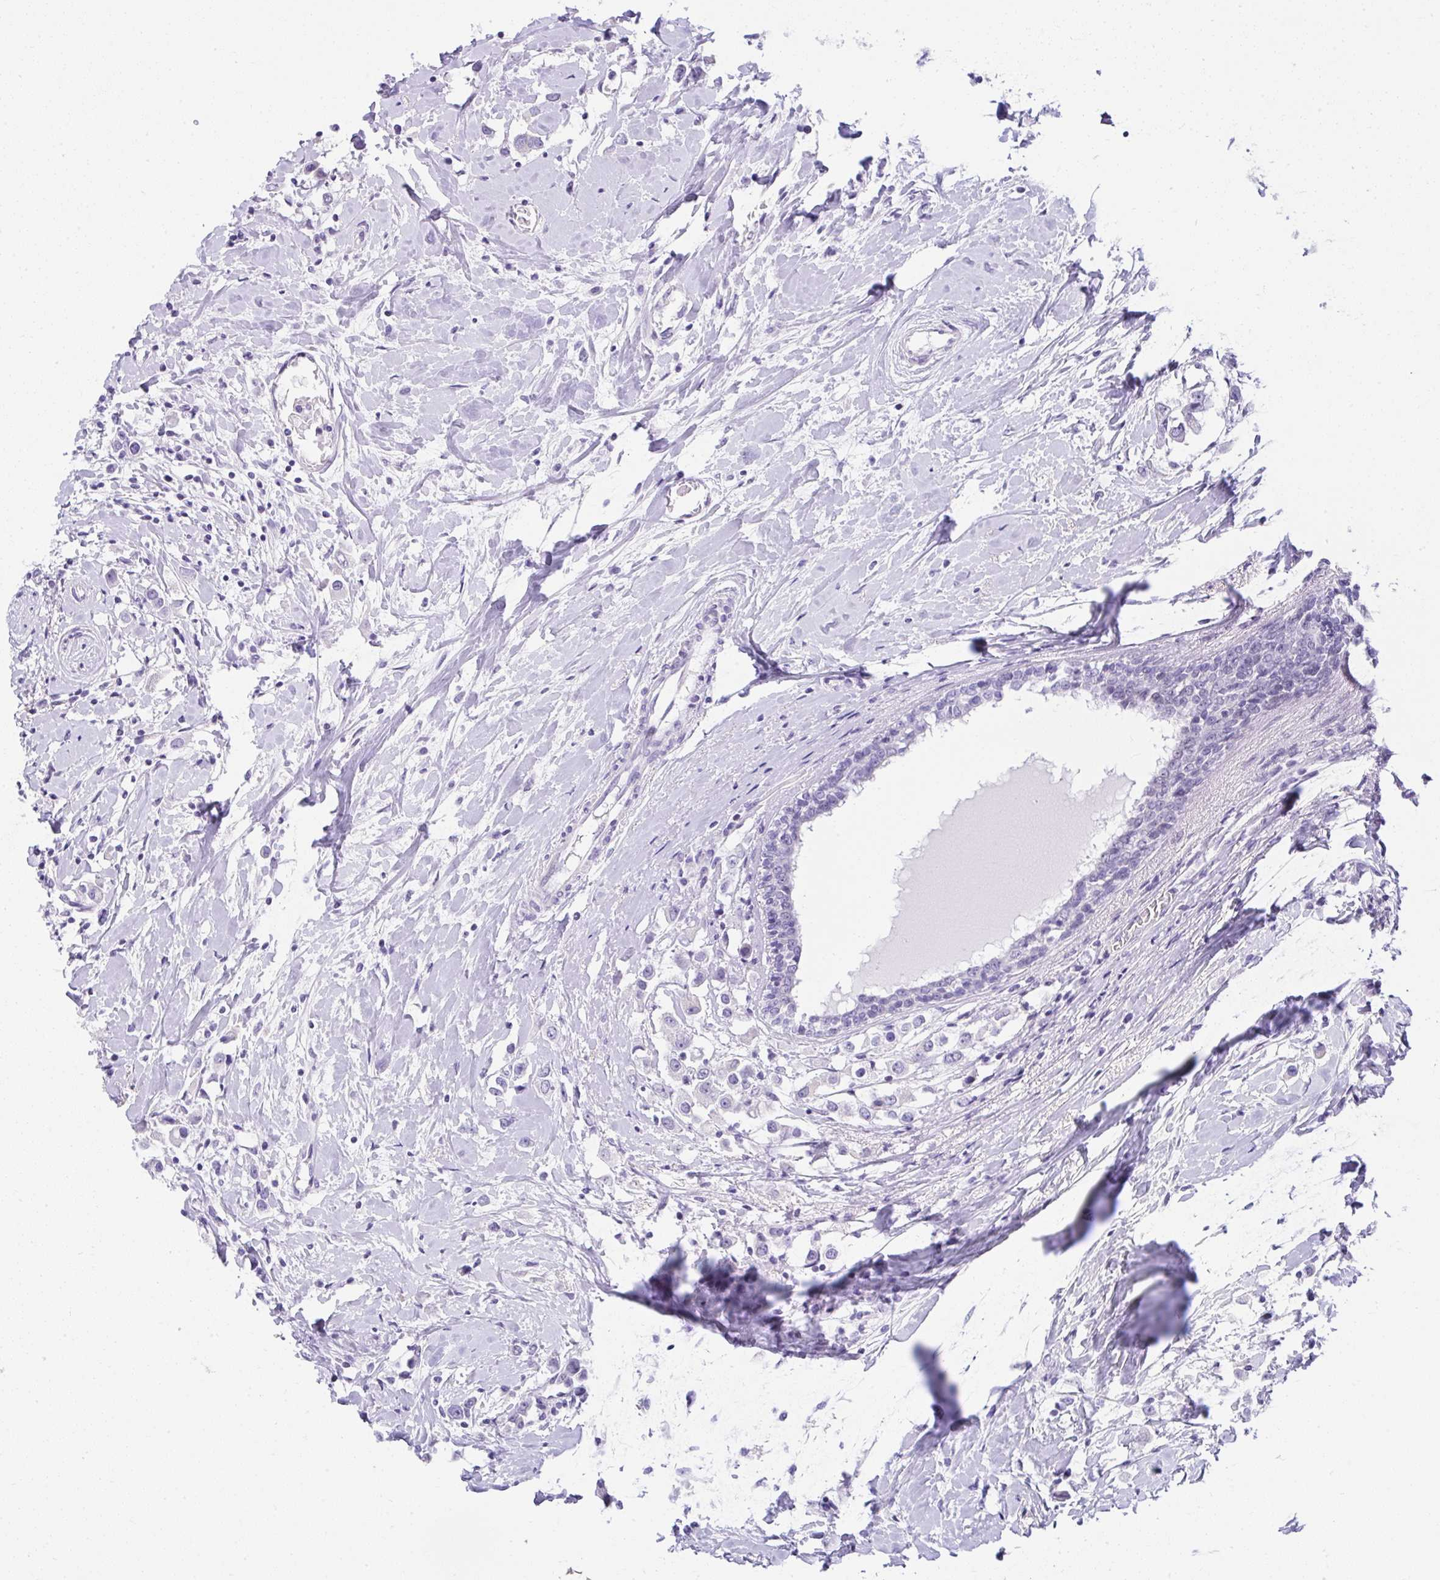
{"staining": {"intensity": "negative", "quantity": "none", "location": "none"}, "tissue": "breast cancer", "cell_type": "Tumor cells", "image_type": "cancer", "snomed": [{"axis": "morphology", "description": "Duct carcinoma"}, {"axis": "topography", "description": "Breast"}], "caption": "Immunohistochemical staining of breast cancer exhibits no significant staining in tumor cells. (Brightfield microscopy of DAB (3,3'-diaminobenzidine) IHC at high magnification).", "gene": "RNF183", "patient": {"sex": "female", "age": 61}}